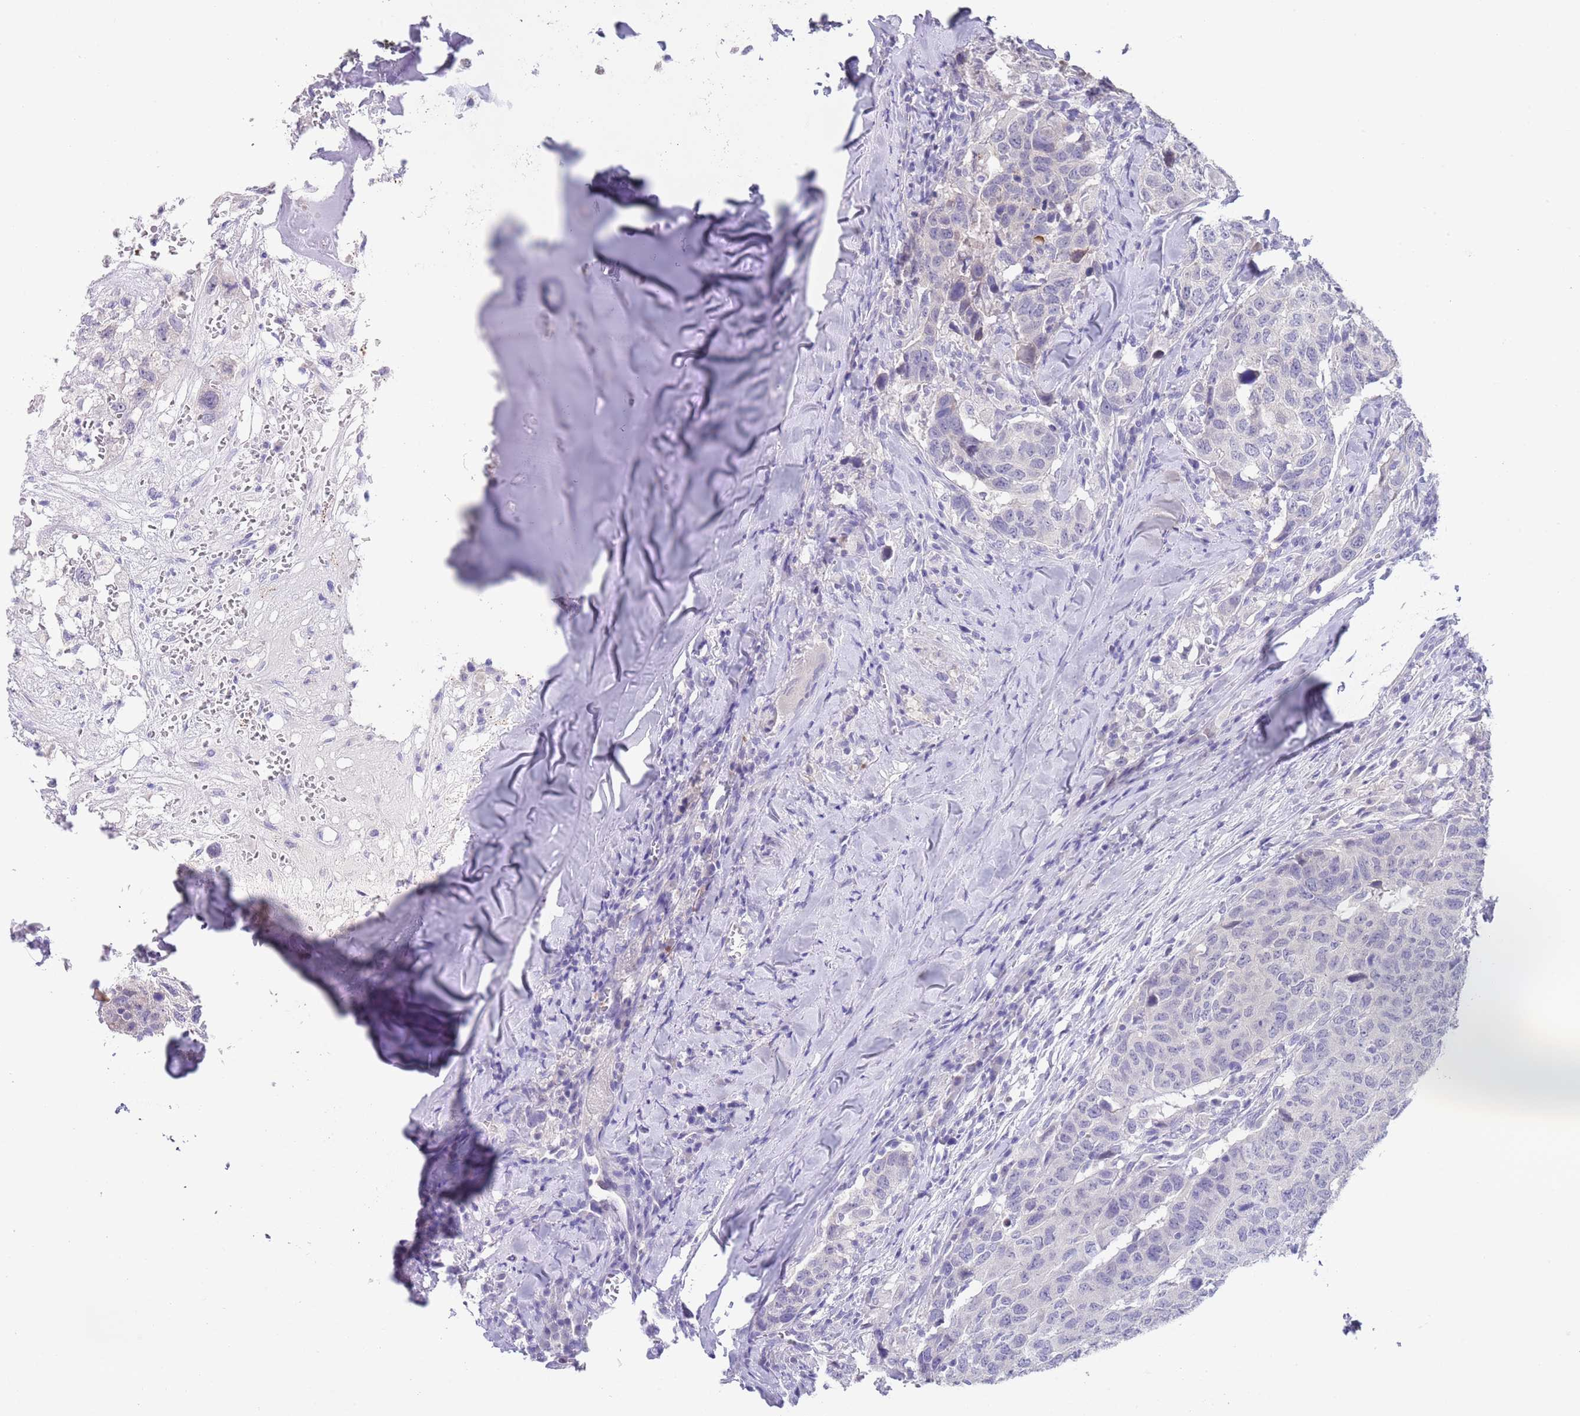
{"staining": {"intensity": "negative", "quantity": "none", "location": "none"}, "tissue": "head and neck cancer", "cell_type": "Tumor cells", "image_type": "cancer", "snomed": [{"axis": "morphology", "description": "Normal tissue, NOS"}, {"axis": "morphology", "description": "Squamous cell carcinoma, NOS"}, {"axis": "topography", "description": "Skeletal muscle"}, {"axis": "topography", "description": "Vascular tissue"}, {"axis": "topography", "description": "Peripheral nerve tissue"}, {"axis": "topography", "description": "Head-Neck"}], "caption": "Histopathology image shows no significant protein staining in tumor cells of squamous cell carcinoma (head and neck).", "gene": "SPIRE2", "patient": {"sex": "male", "age": 66}}